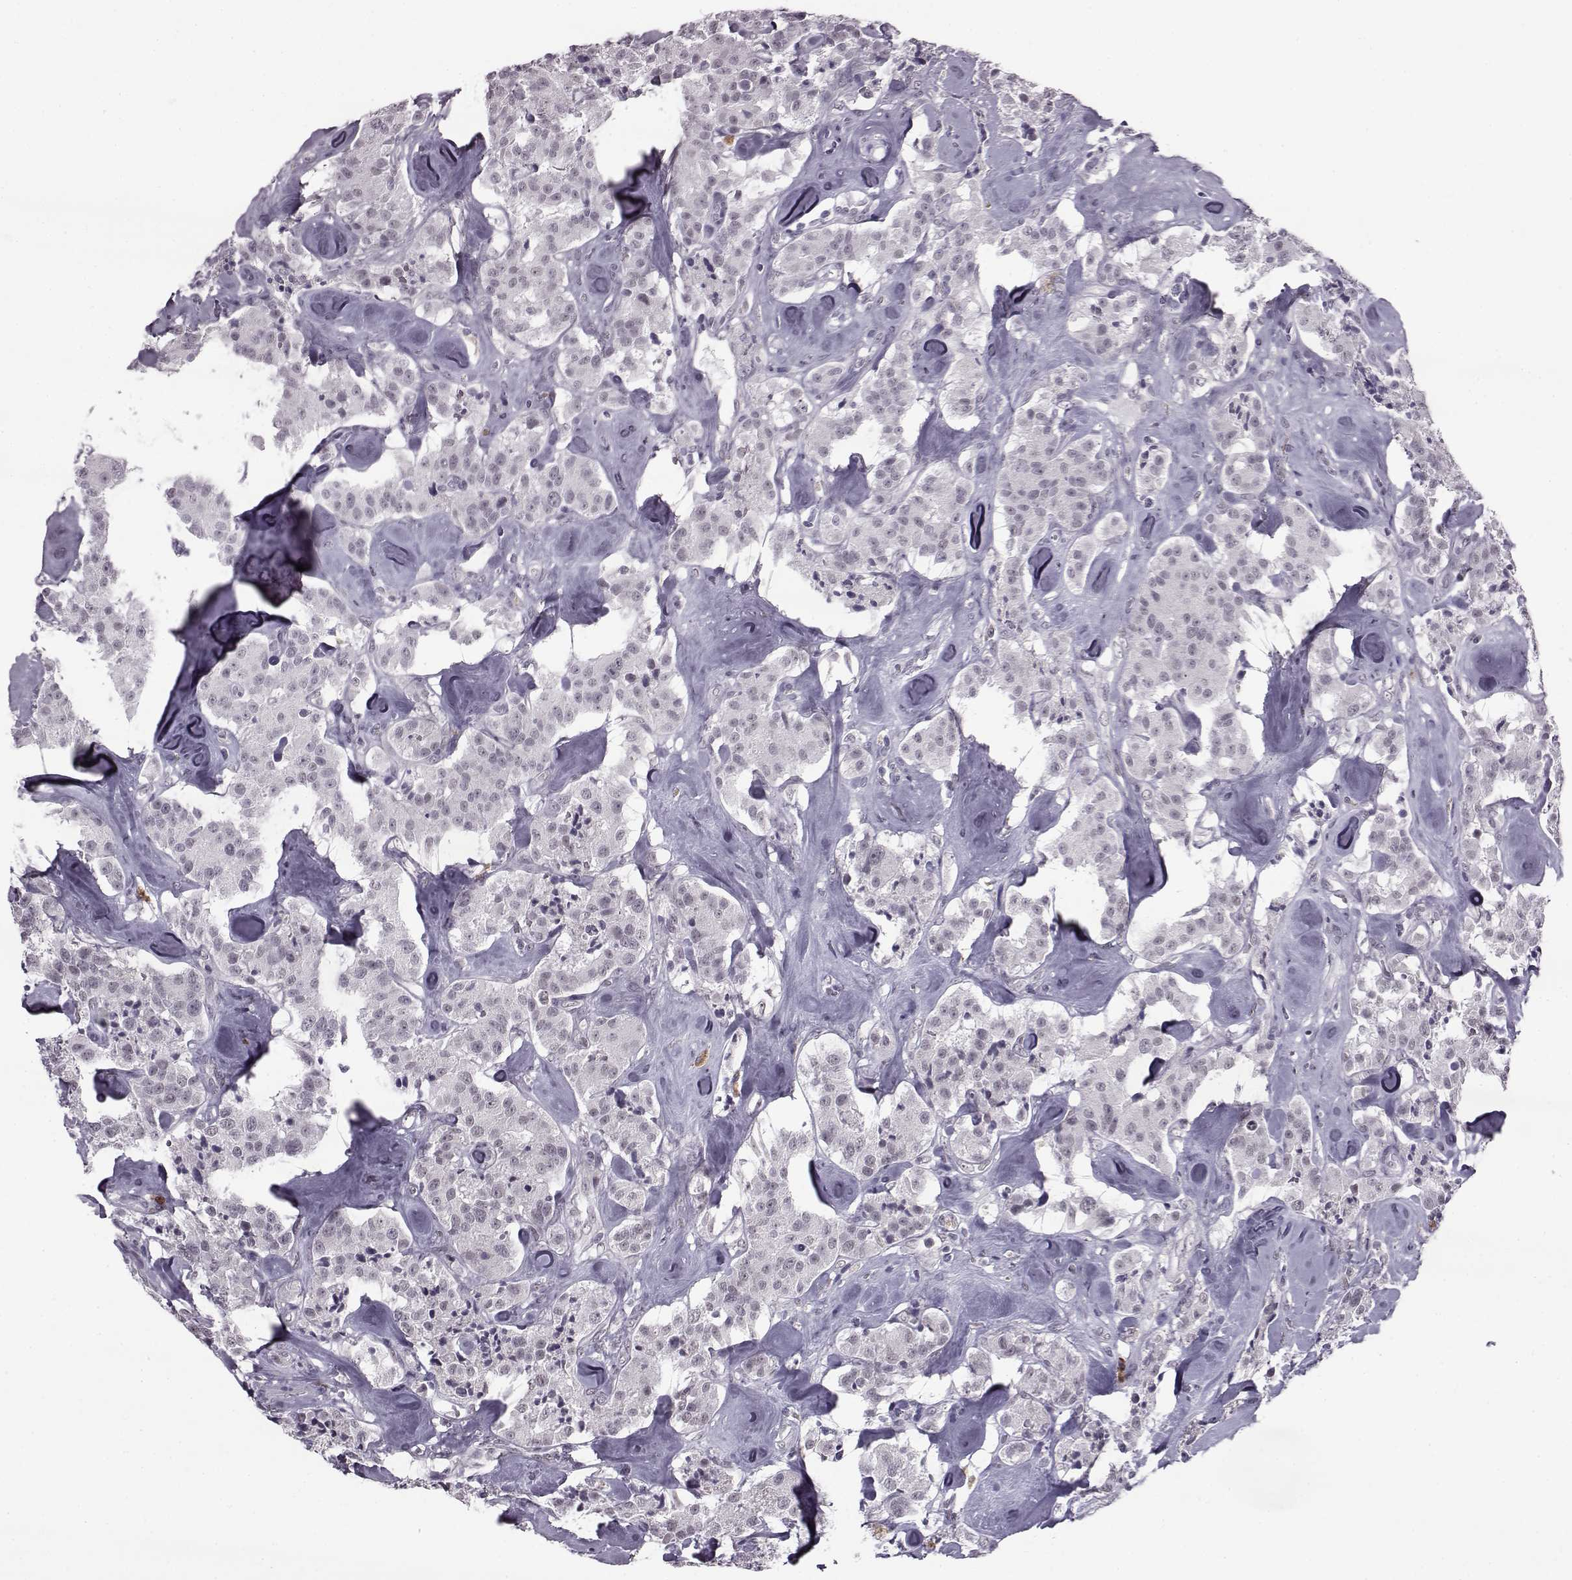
{"staining": {"intensity": "negative", "quantity": "none", "location": "none"}, "tissue": "carcinoid", "cell_type": "Tumor cells", "image_type": "cancer", "snomed": [{"axis": "morphology", "description": "Carcinoid, malignant, NOS"}, {"axis": "topography", "description": "Pancreas"}], "caption": "High power microscopy micrograph of an IHC micrograph of carcinoid (malignant), revealing no significant expression in tumor cells.", "gene": "SLC28A2", "patient": {"sex": "male", "age": 41}}